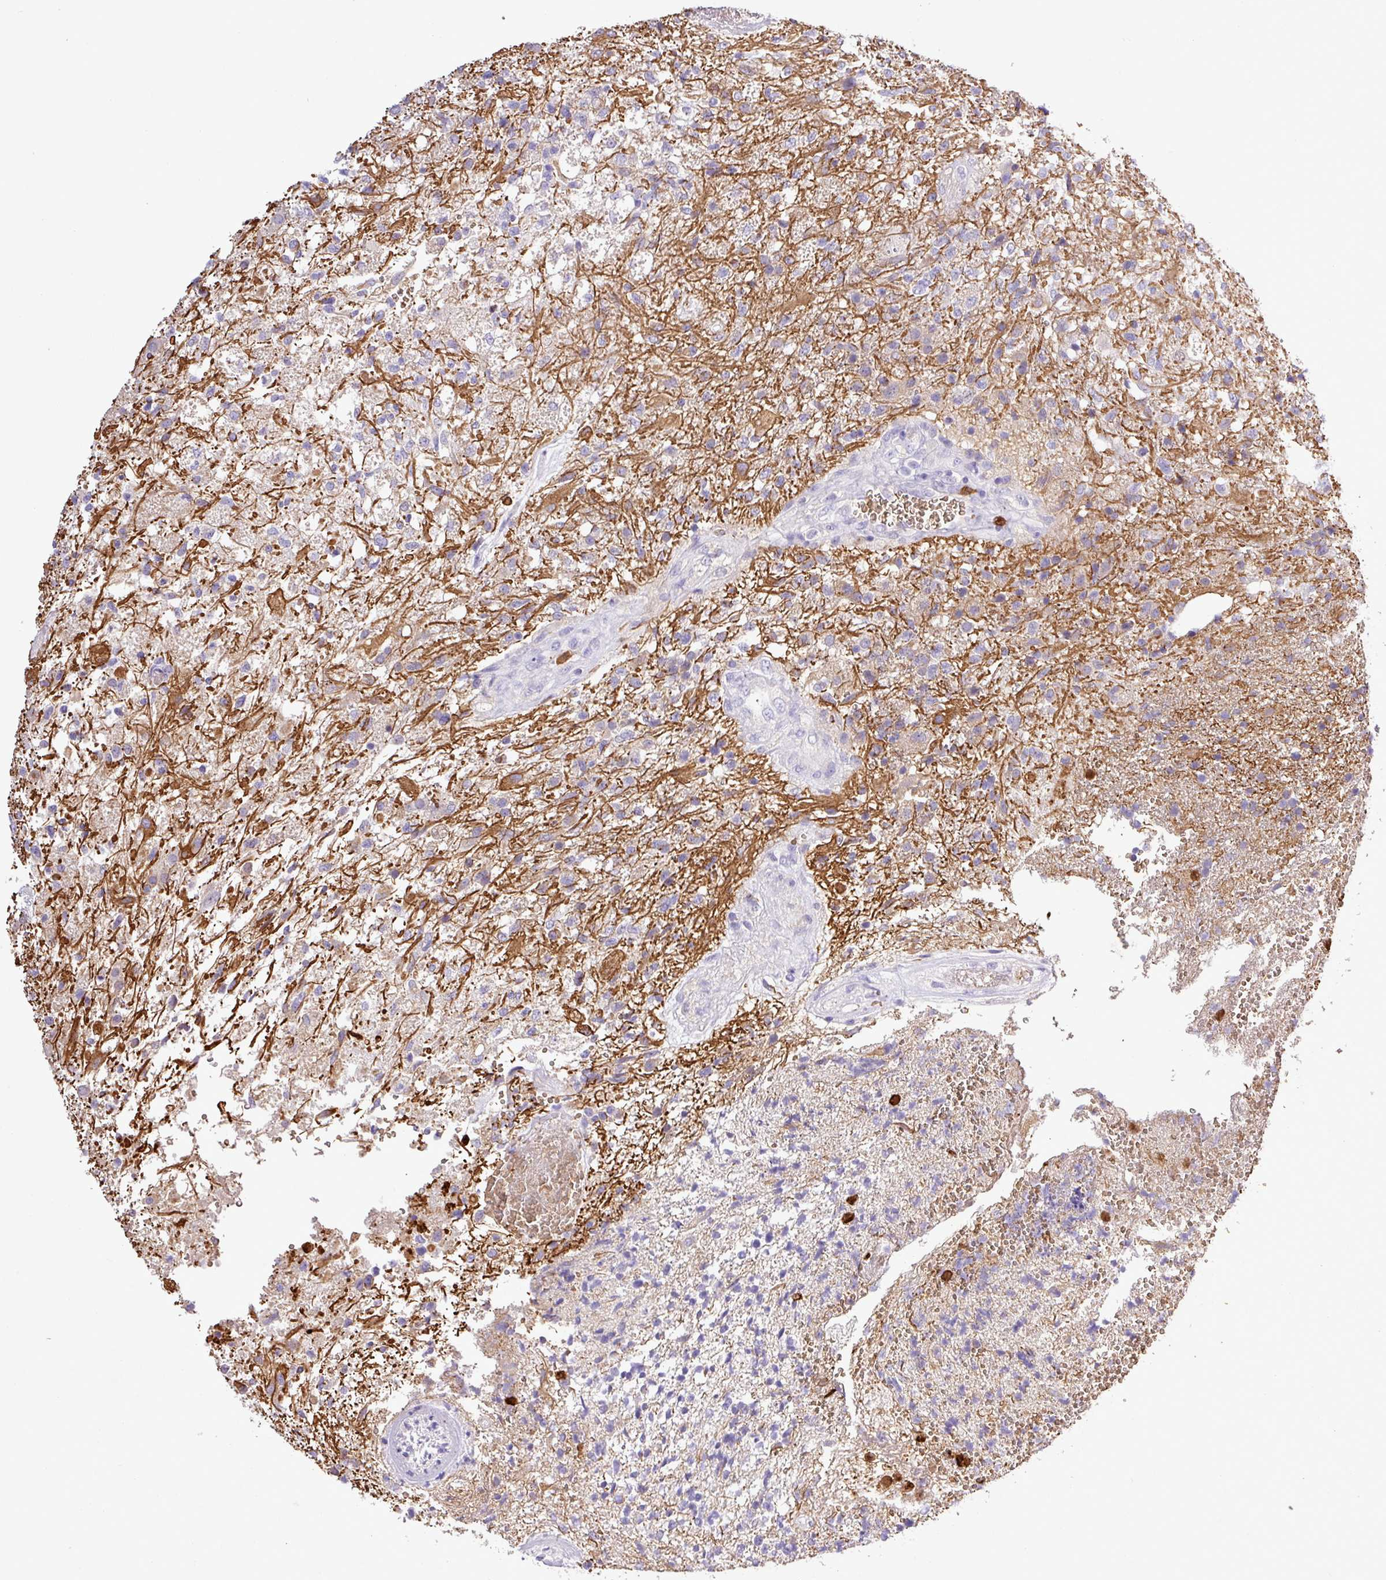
{"staining": {"intensity": "negative", "quantity": "none", "location": "none"}, "tissue": "glioma", "cell_type": "Tumor cells", "image_type": "cancer", "snomed": [{"axis": "morphology", "description": "Glioma, malignant, High grade"}, {"axis": "topography", "description": "Brain"}], "caption": "Tumor cells are negative for protein expression in human glioma.", "gene": "MGAT4B", "patient": {"sex": "male", "age": 56}}